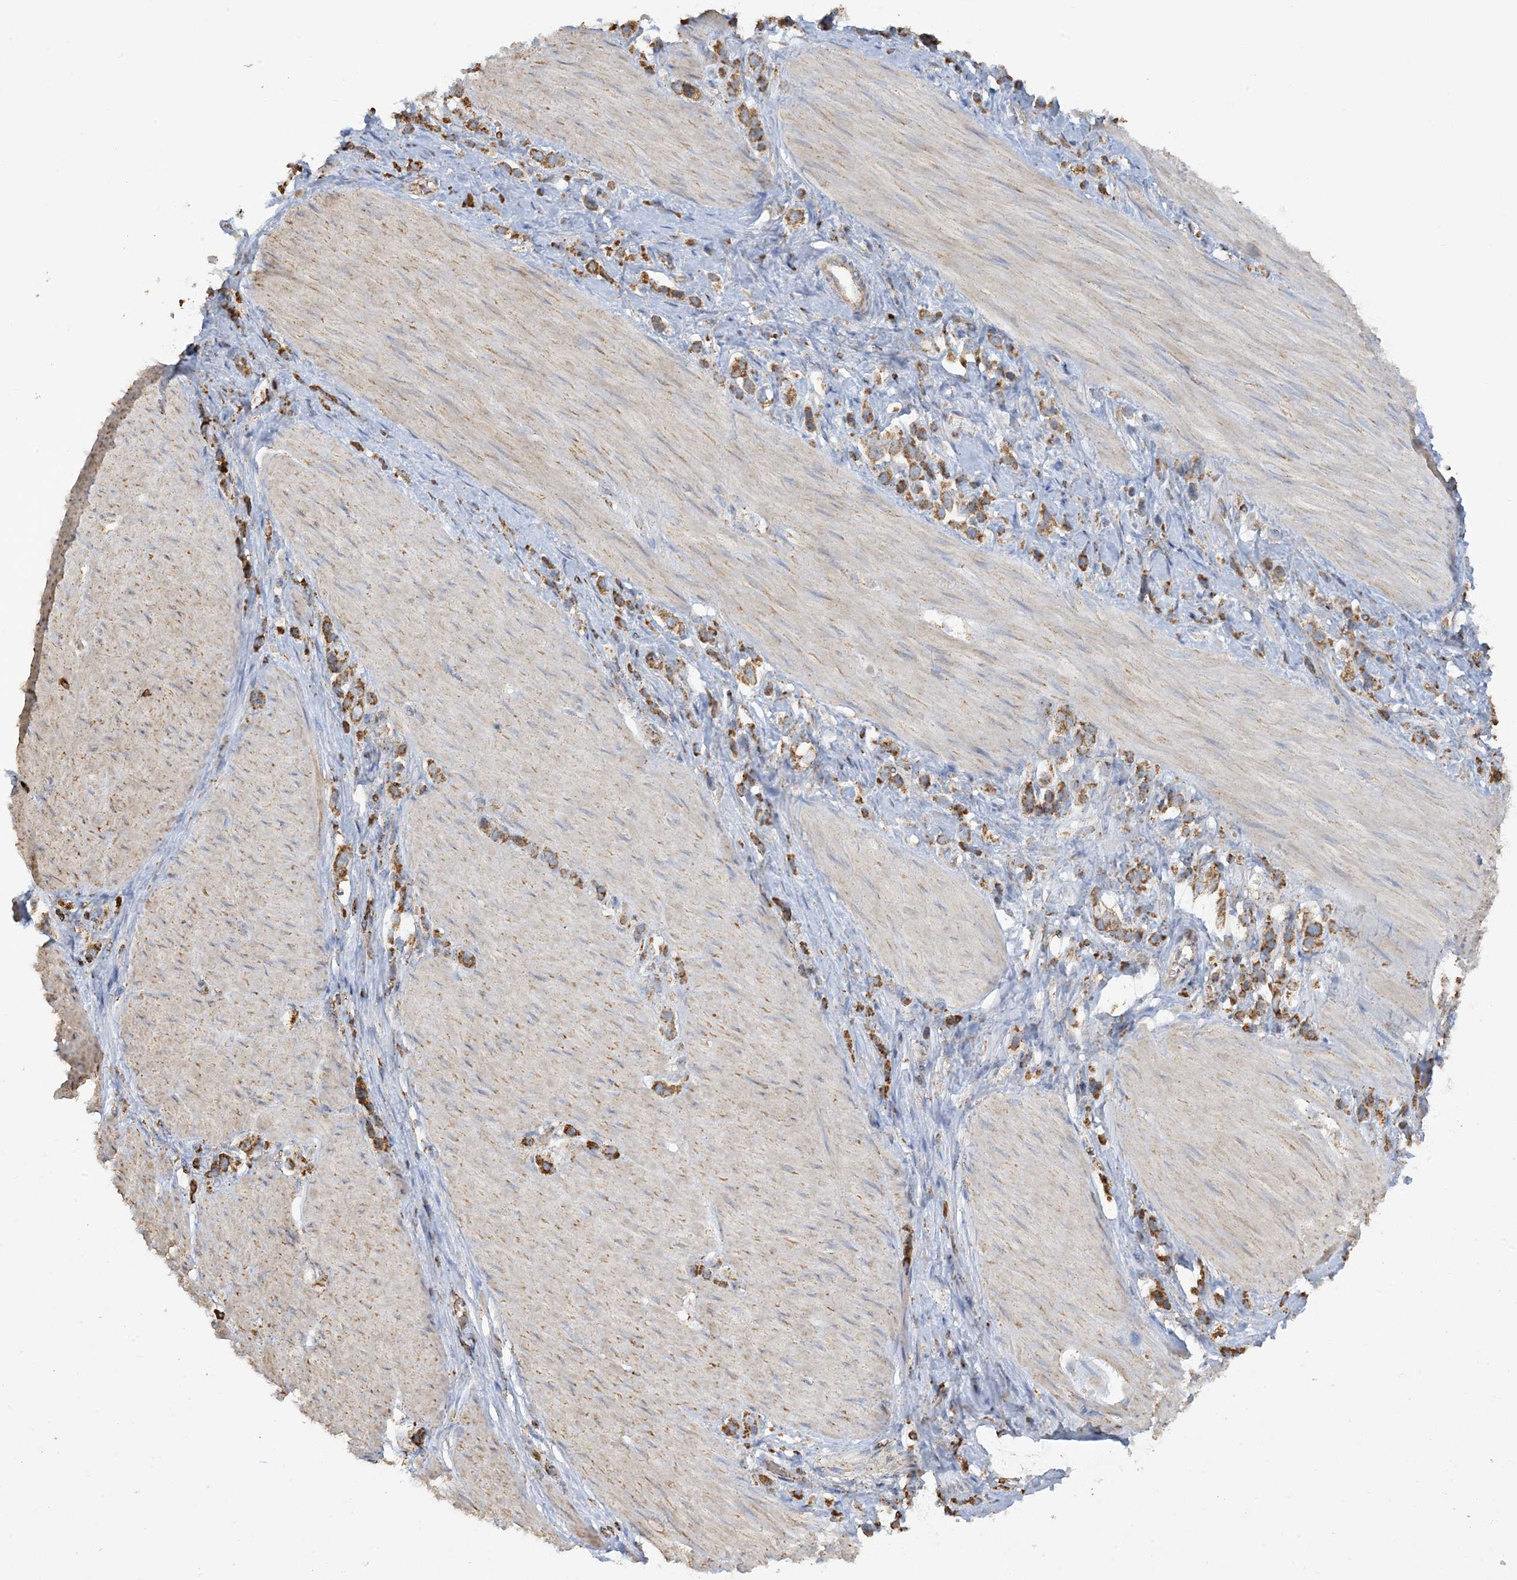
{"staining": {"intensity": "moderate", "quantity": ">75%", "location": "cytoplasmic/membranous"}, "tissue": "stomach cancer", "cell_type": "Tumor cells", "image_type": "cancer", "snomed": [{"axis": "morphology", "description": "Adenocarcinoma, NOS"}, {"axis": "topography", "description": "Stomach"}], "caption": "Immunohistochemistry (IHC) image of stomach cancer (adenocarcinoma) stained for a protein (brown), which shows medium levels of moderate cytoplasmic/membranous staining in about >75% of tumor cells.", "gene": "AGA", "patient": {"sex": "female", "age": 65}}